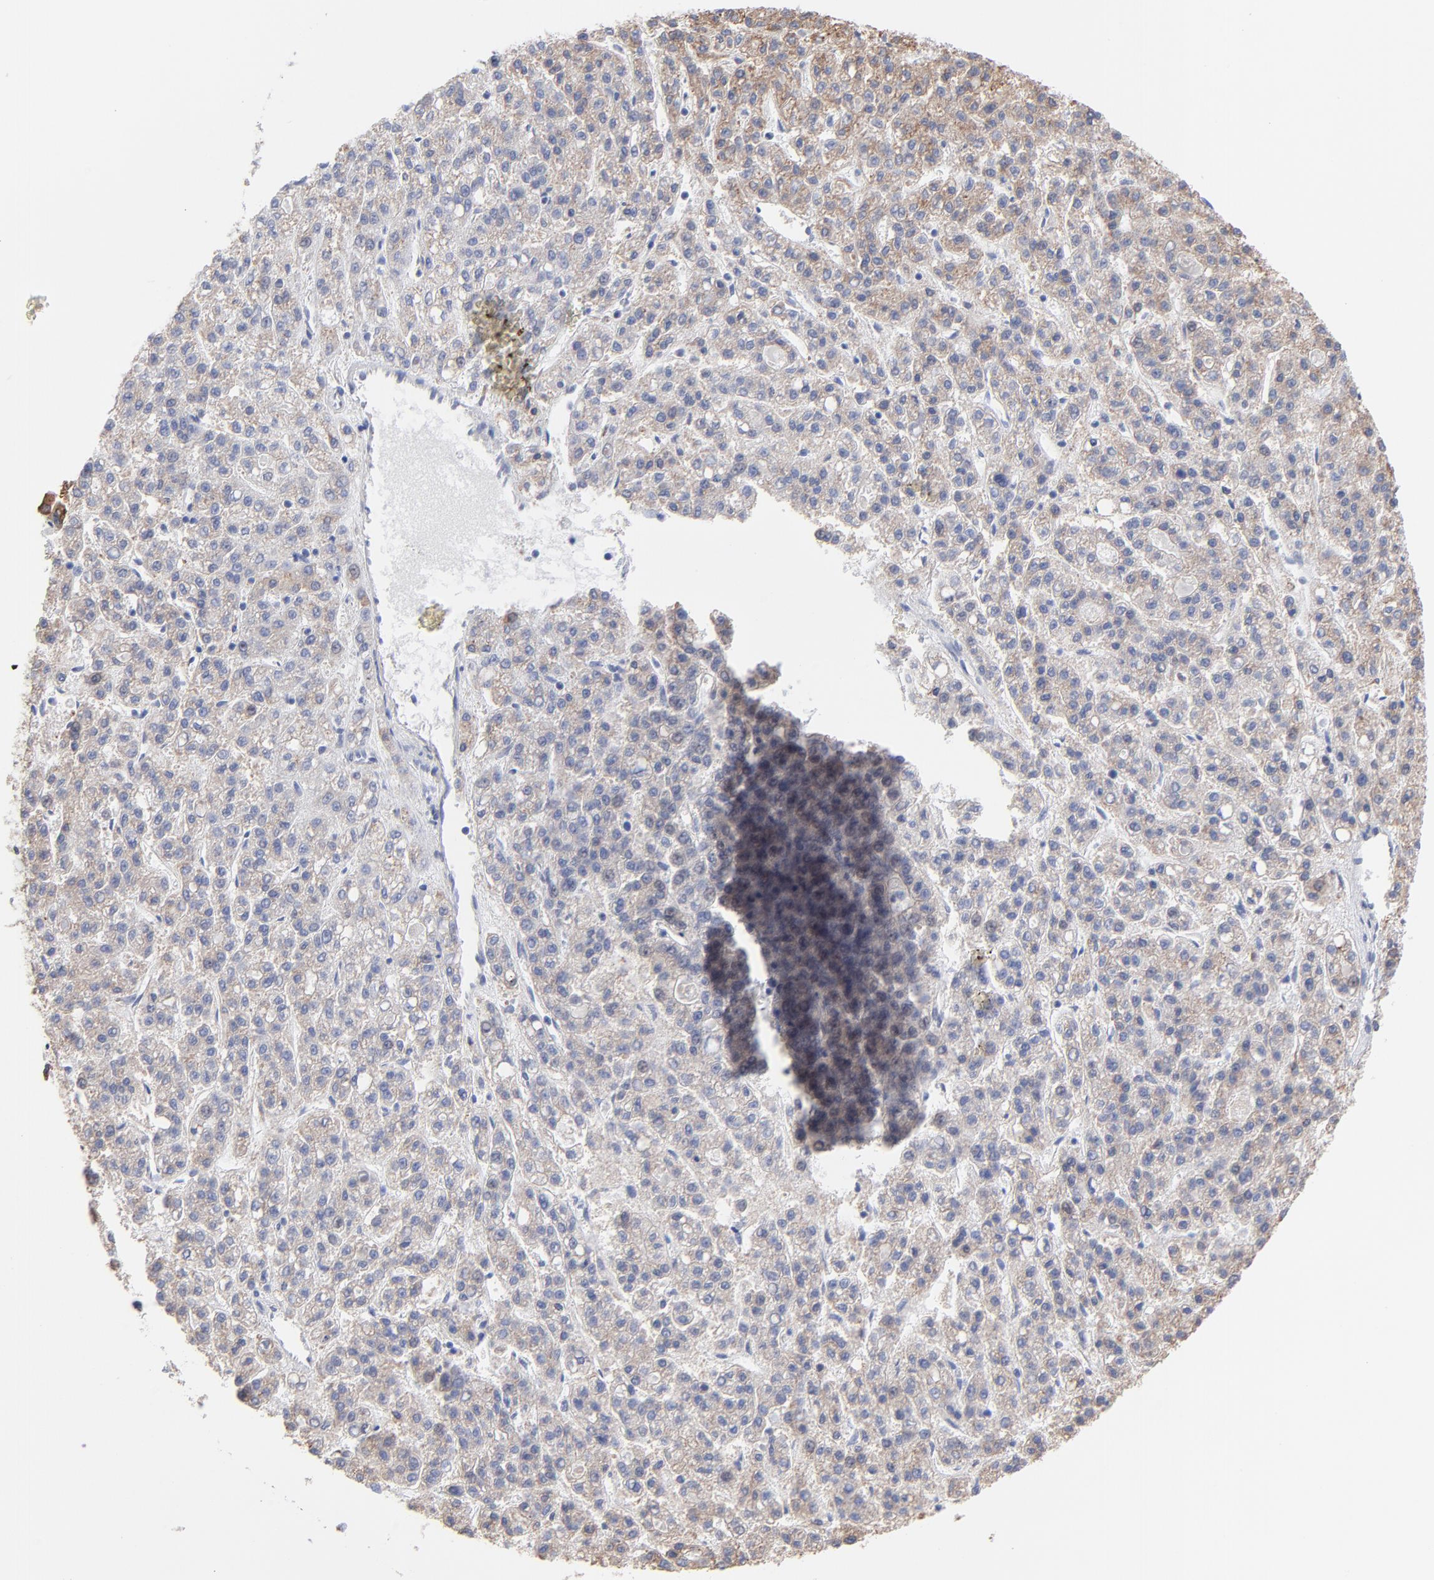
{"staining": {"intensity": "weak", "quantity": ">75%", "location": "cytoplasmic/membranous"}, "tissue": "liver cancer", "cell_type": "Tumor cells", "image_type": "cancer", "snomed": [{"axis": "morphology", "description": "Carcinoma, Hepatocellular, NOS"}, {"axis": "topography", "description": "Liver"}], "caption": "This micrograph demonstrates IHC staining of liver cancer, with low weak cytoplasmic/membranous expression in approximately >75% of tumor cells.", "gene": "LMAN1", "patient": {"sex": "male", "age": 70}}